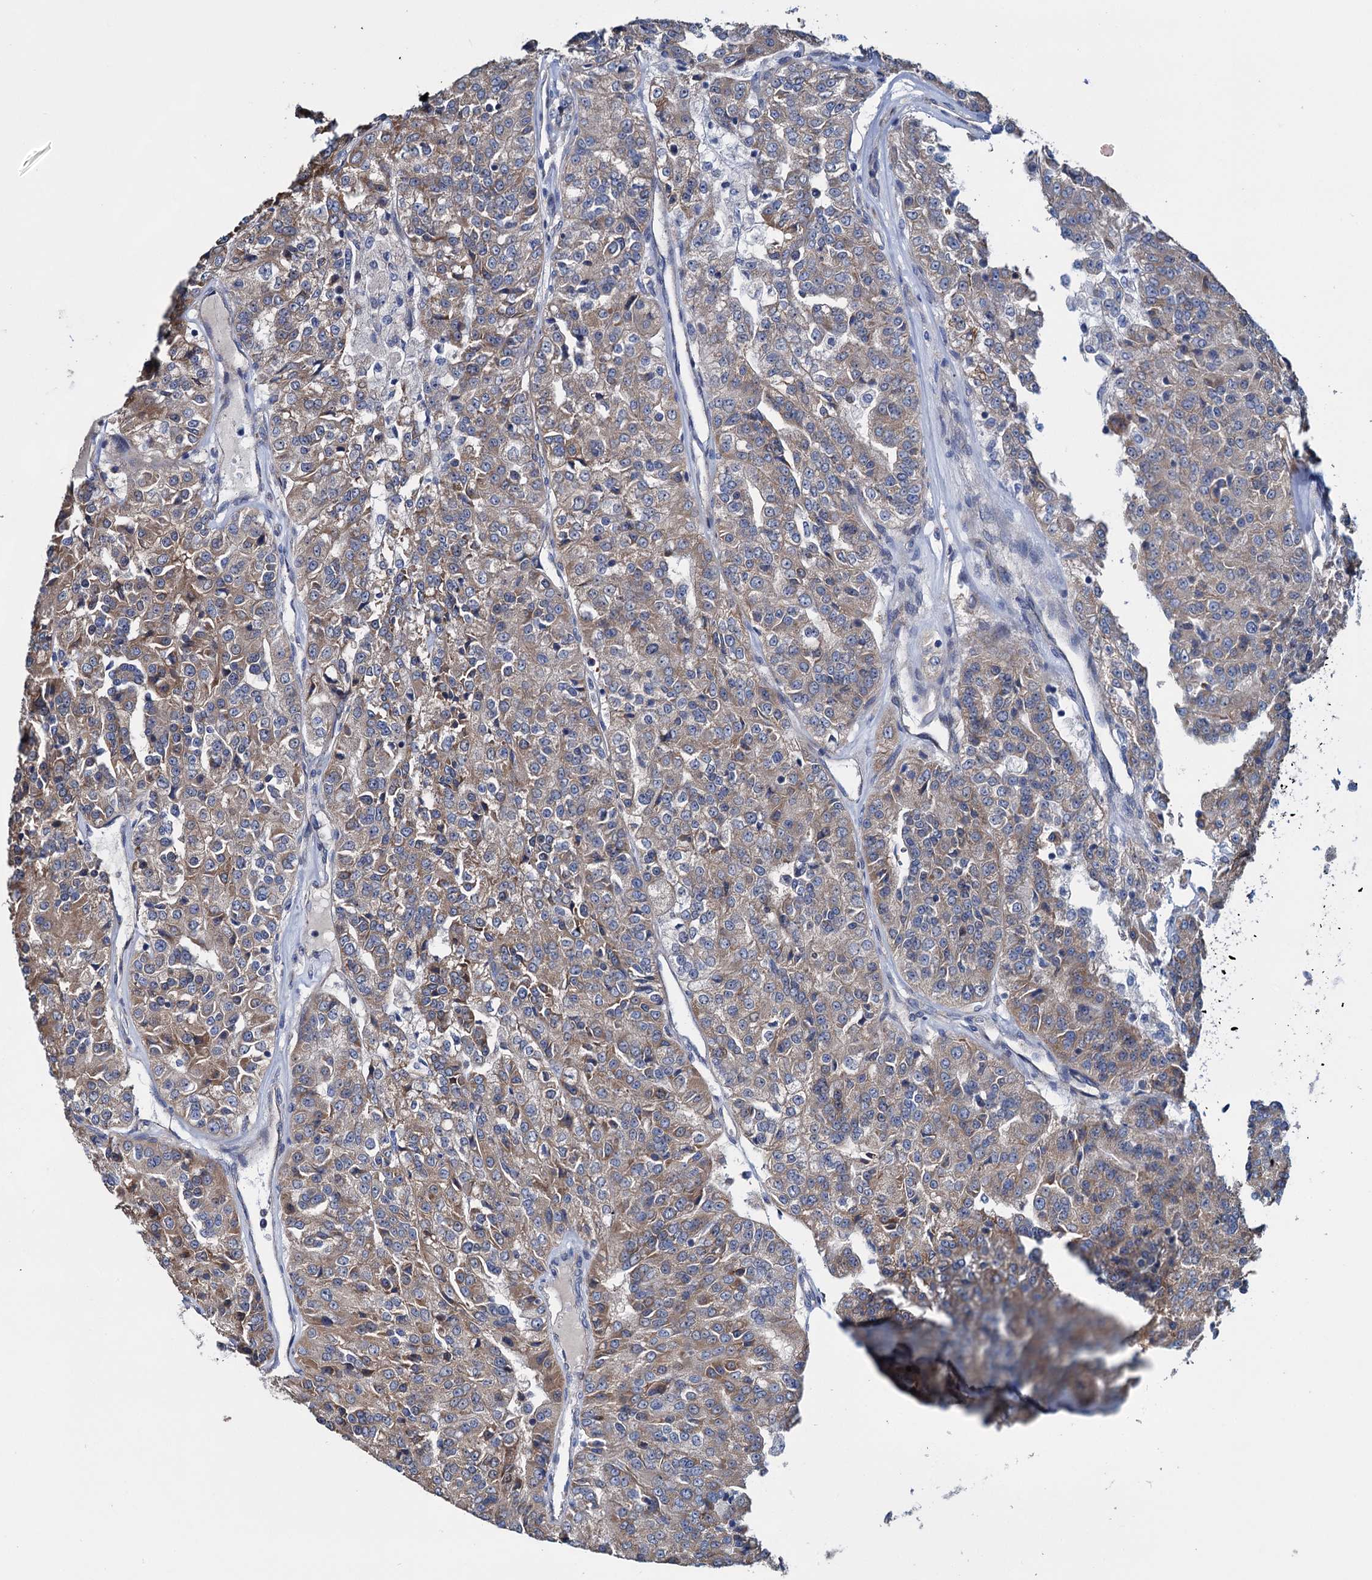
{"staining": {"intensity": "weak", "quantity": ">75%", "location": "cytoplasmic/membranous"}, "tissue": "renal cancer", "cell_type": "Tumor cells", "image_type": "cancer", "snomed": [{"axis": "morphology", "description": "Adenocarcinoma, NOS"}, {"axis": "topography", "description": "Kidney"}], "caption": "Weak cytoplasmic/membranous positivity is seen in approximately >75% of tumor cells in renal adenocarcinoma.", "gene": "EYA4", "patient": {"sex": "female", "age": 63}}